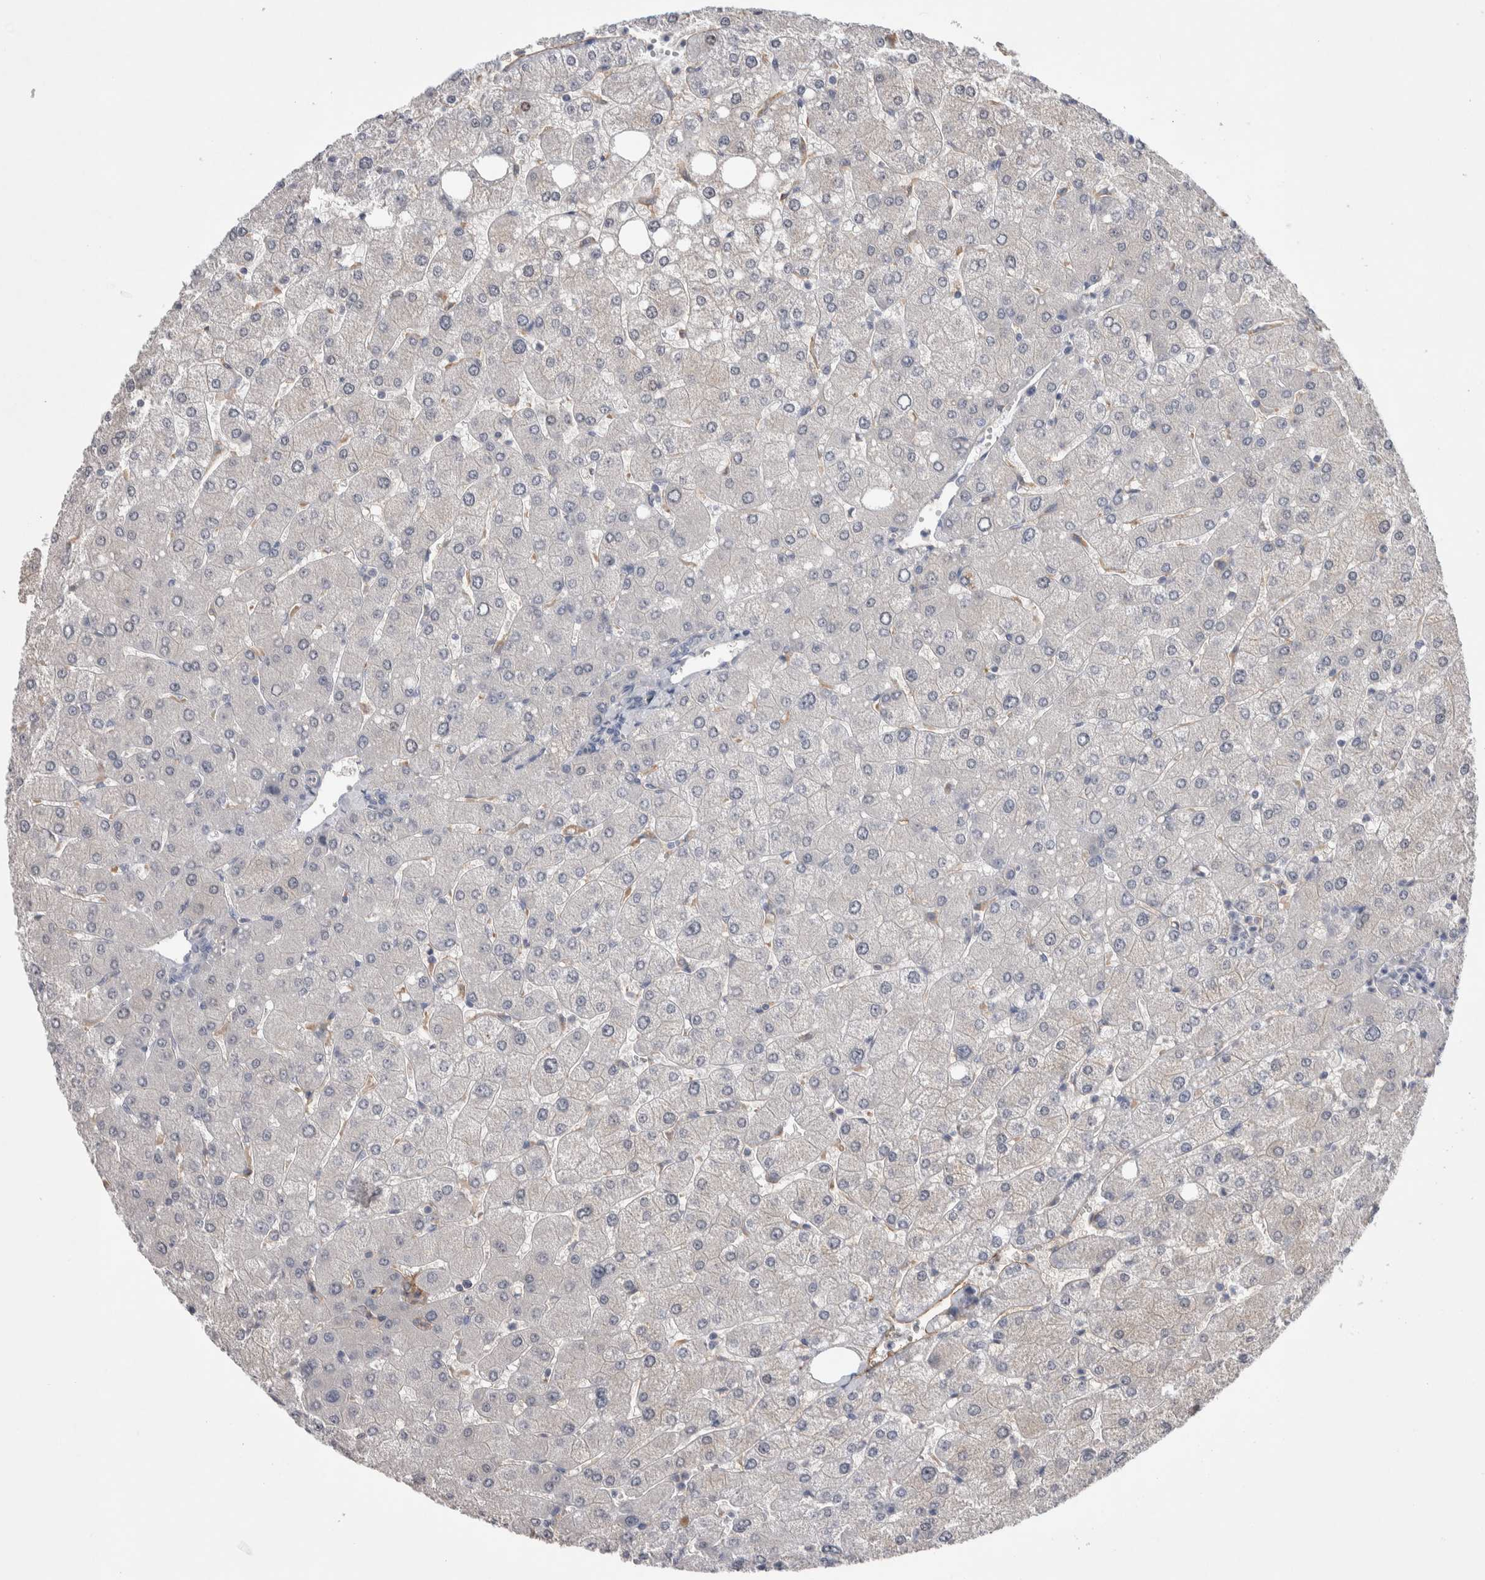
{"staining": {"intensity": "negative", "quantity": "none", "location": "none"}, "tissue": "liver", "cell_type": "Cholangiocytes", "image_type": "normal", "snomed": [{"axis": "morphology", "description": "Normal tissue, NOS"}, {"axis": "topography", "description": "Liver"}], "caption": "An immunohistochemistry (IHC) micrograph of benign liver is shown. There is no staining in cholangiocytes of liver.", "gene": "CEP131", "patient": {"sex": "male", "age": 55}}